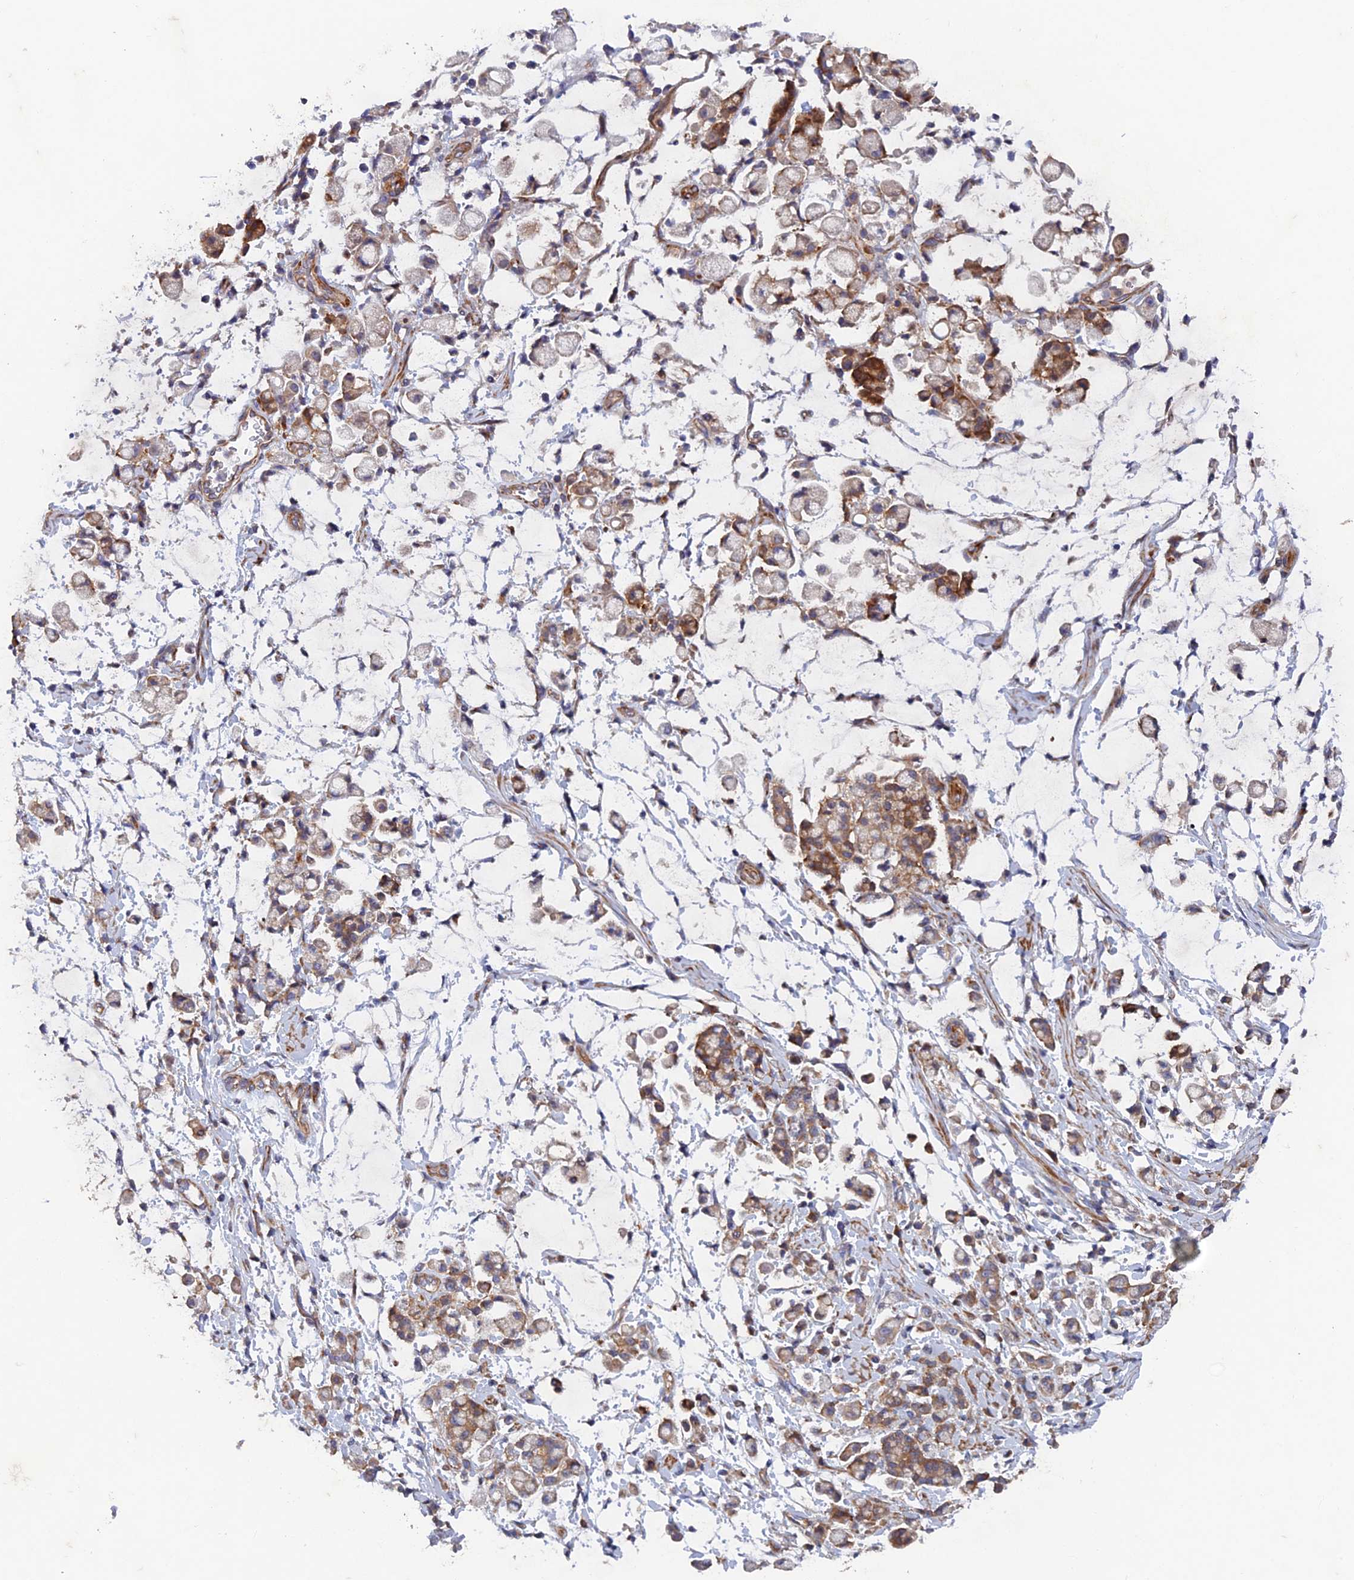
{"staining": {"intensity": "moderate", "quantity": ">75%", "location": "cytoplasmic/membranous"}, "tissue": "stomach cancer", "cell_type": "Tumor cells", "image_type": "cancer", "snomed": [{"axis": "morphology", "description": "Adenocarcinoma, NOS"}, {"axis": "topography", "description": "Stomach"}], "caption": "An immunohistochemistry image of neoplastic tissue is shown. Protein staining in brown labels moderate cytoplasmic/membranous positivity in stomach cancer (adenocarcinoma) within tumor cells.", "gene": "NCAPG", "patient": {"sex": "female", "age": 60}}